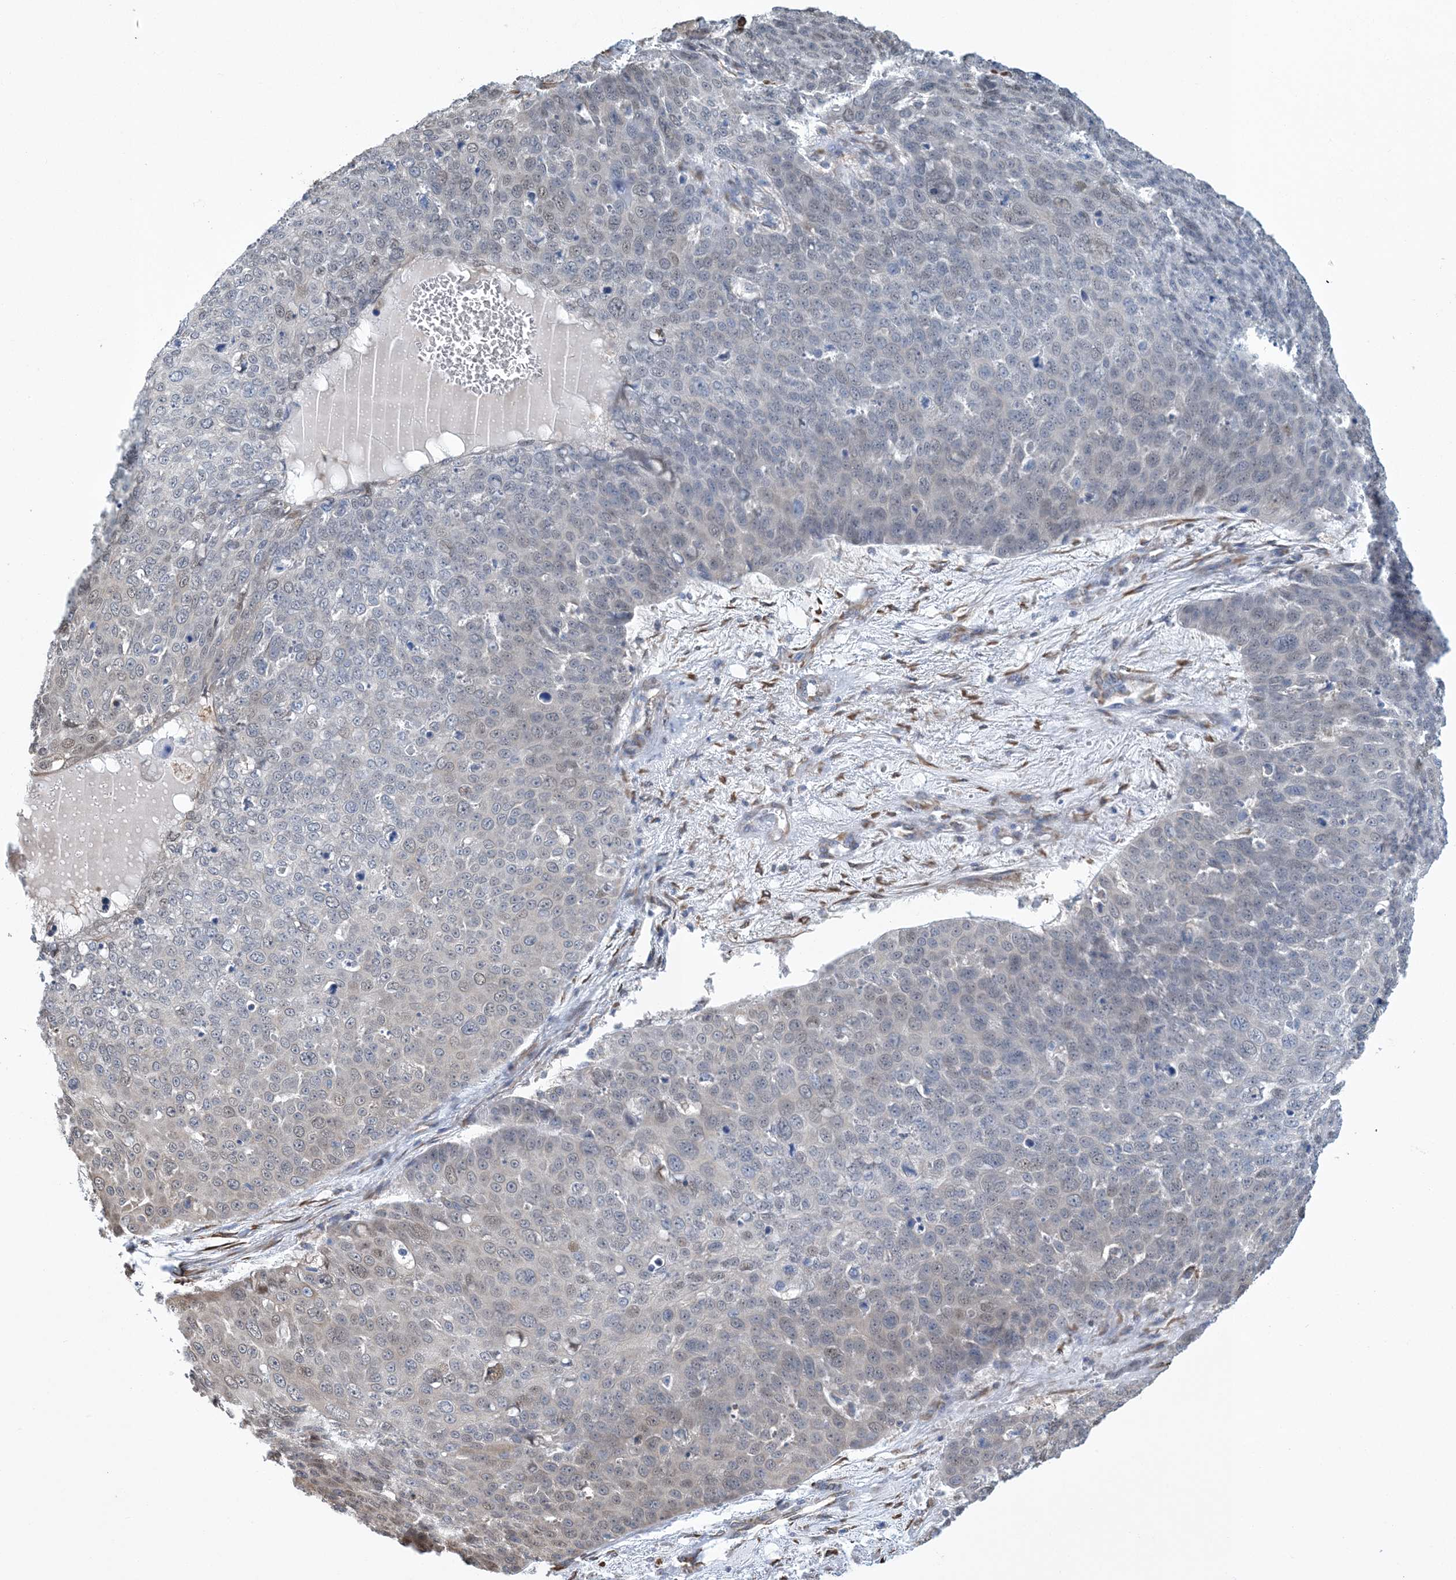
{"staining": {"intensity": "weak", "quantity": "<25%", "location": "cytoplasmic/membranous"}, "tissue": "skin cancer", "cell_type": "Tumor cells", "image_type": "cancer", "snomed": [{"axis": "morphology", "description": "Squamous cell carcinoma, NOS"}, {"axis": "topography", "description": "Skin"}], "caption": "Protein analysis of squamous cell carcinoma (skin) exhibits no significant positivity in tumor cells.", "gene": "CCDC14", "patient": {"sex": "male", "age": 71}}